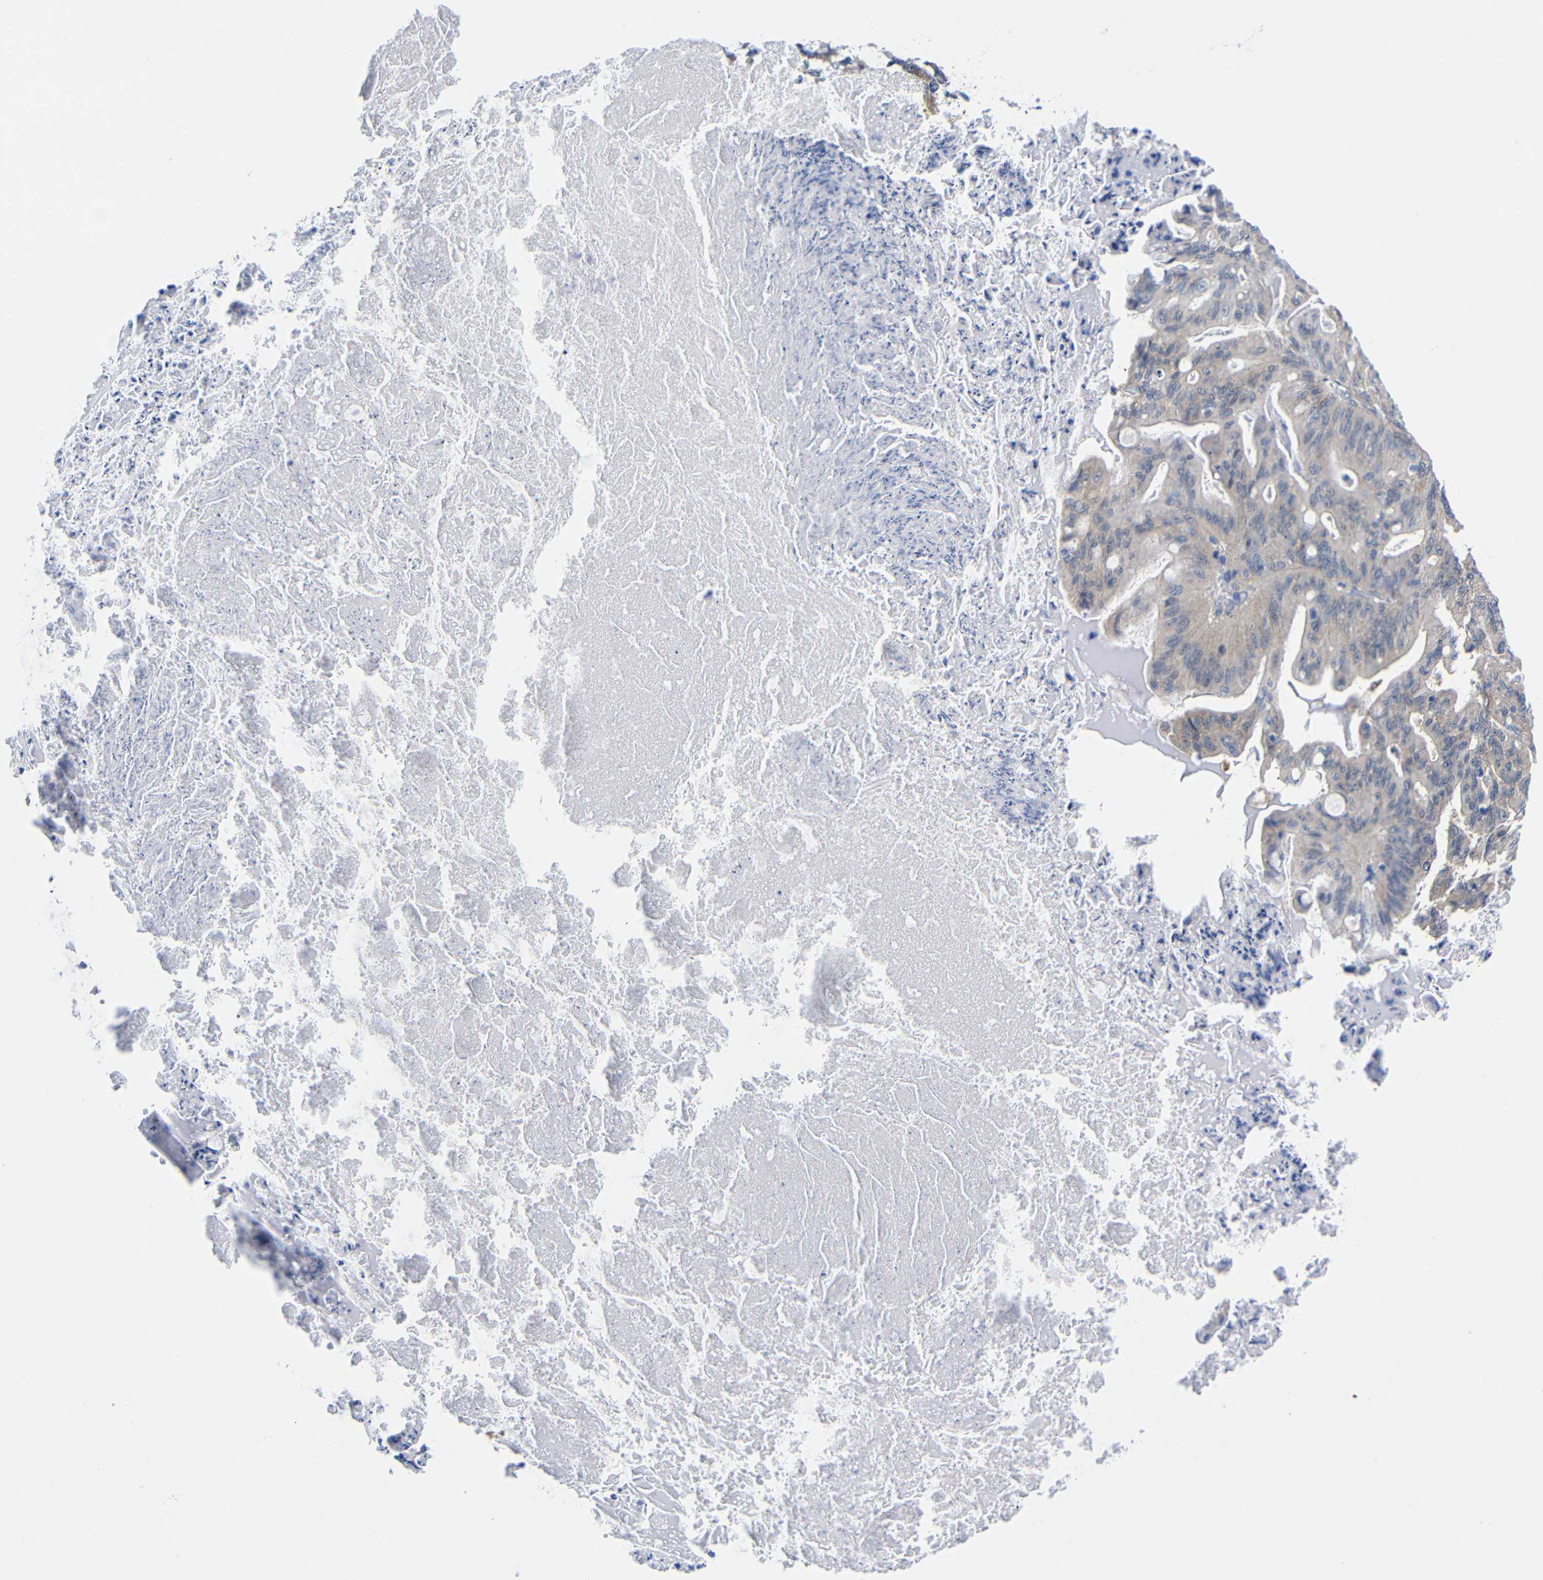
{"staining": {"intensity": "weak", "quantity": "25%-75%", "location": "cytoplasmic/membranous"}, "tissue": "ovarian cancer", "cell_type": "Tumor cells", "image_type": "cancer", "snomed": [{"axis": "morphology", "description": "Cystadenocarcinoma, mucinous, NOS"}, {"axis": "topography", "description": "Ovary"}], "caption": "Approximately 25%-75% of tumor cells in human ovarian cancer exhibit weak cytoplasmic/membranous protein expression as visualized by brown immunohistochemical staining.", "gene": "PEBP1", "patient": {"sex": "female", "age": 36}}